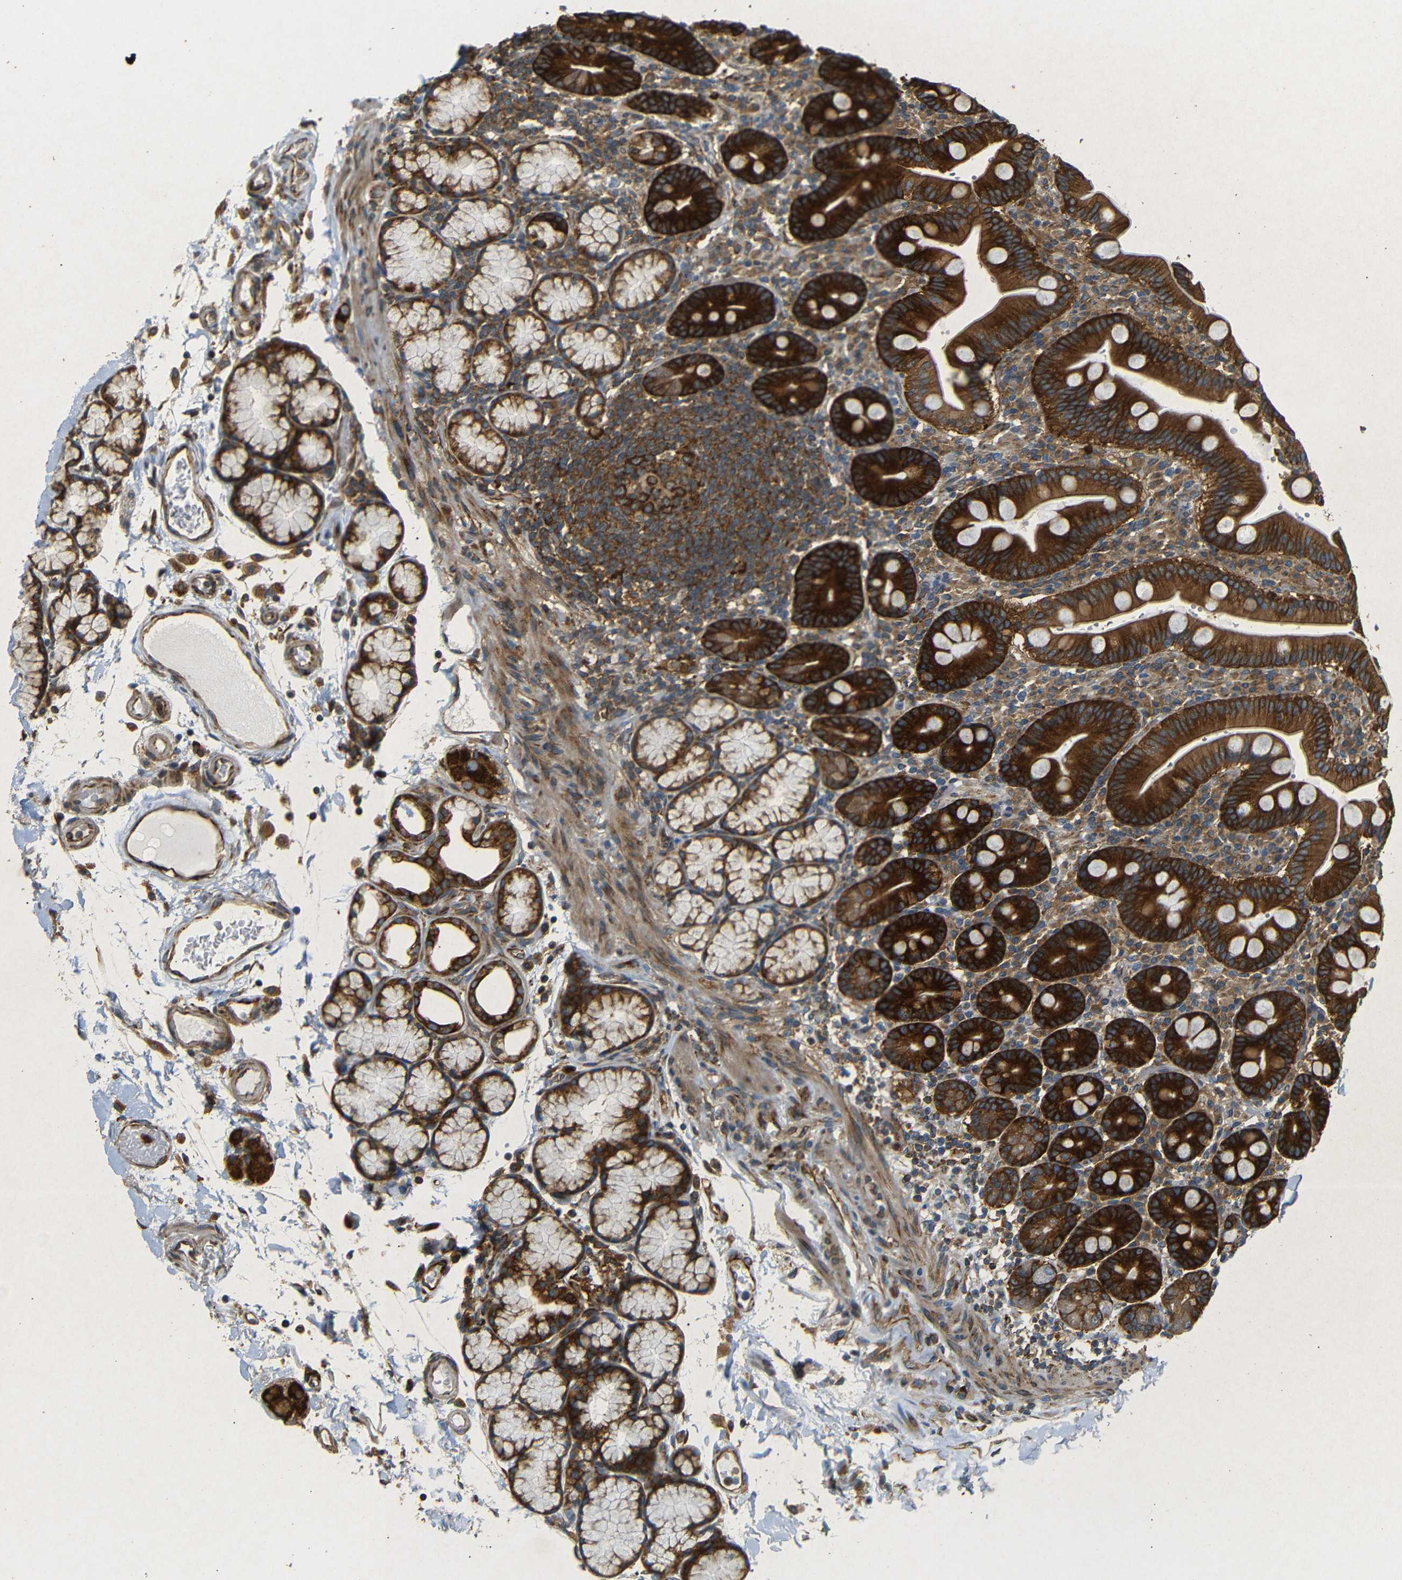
{"staining": {"intensity": "strong", "quantity": ">75%", "location": "cytoplasmic/membranous"}, "tissue": "duodenum", "cell_type": "Glandular cells", "image_type": "normal", "snomed": [{"axis": "morphology", "description": "Normal tissue, NOS"}, {"axis": "topography", "description": "Small intestine, NOS"}], "caption": "Human duodenum stained with a brown dye displays strong cytoplasmic/membranous positive staining in approximately >75% of glandular cells.", "gene": "BTF3", "patient": {"sex": "female", "age": 71}}